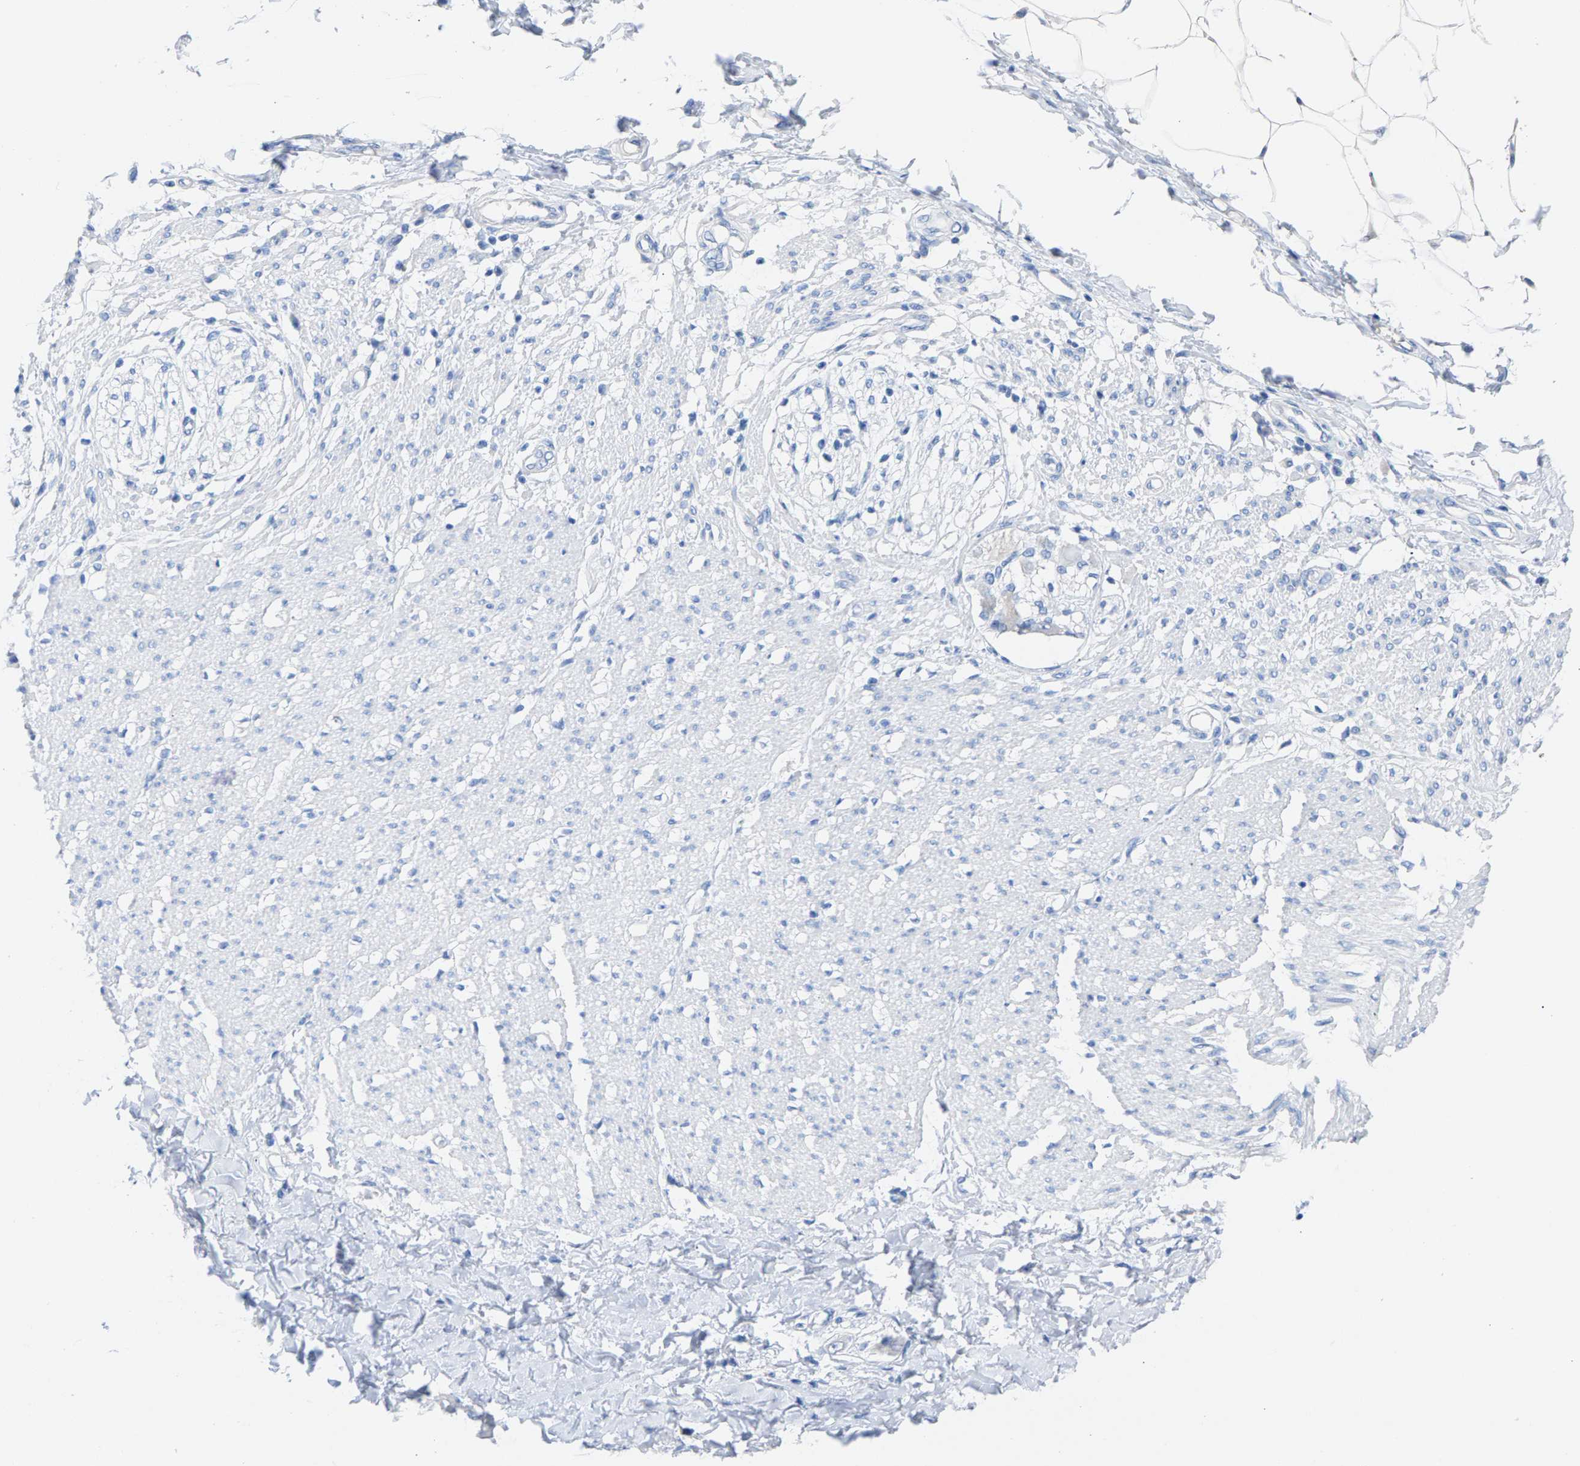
{"staining": {"intensity": "negative", "quantity": "none", "location": "none"}, "tissue": "smooth muscle", "cell_type": "Smooth muscle cells", "image_type": "normal", "snomed": [{"axis": "morphology", "description": "Normal tissue, NOS"}, {"axis": "morphology", "description": "Adenocarcinoma, NOS"}, {"axis": "topography", "description": "Colon"}, {"axis": "topography", "description": "Peripheral nerve tissue"}], "caption": "An immunohistochemistry histopathology image of unremarkable smooth muscle is shown. There is no staining in smooth muscle cells of smooth muscle.", "gene": "CPA1", "patient": {"sex": "male", "age": 14}}